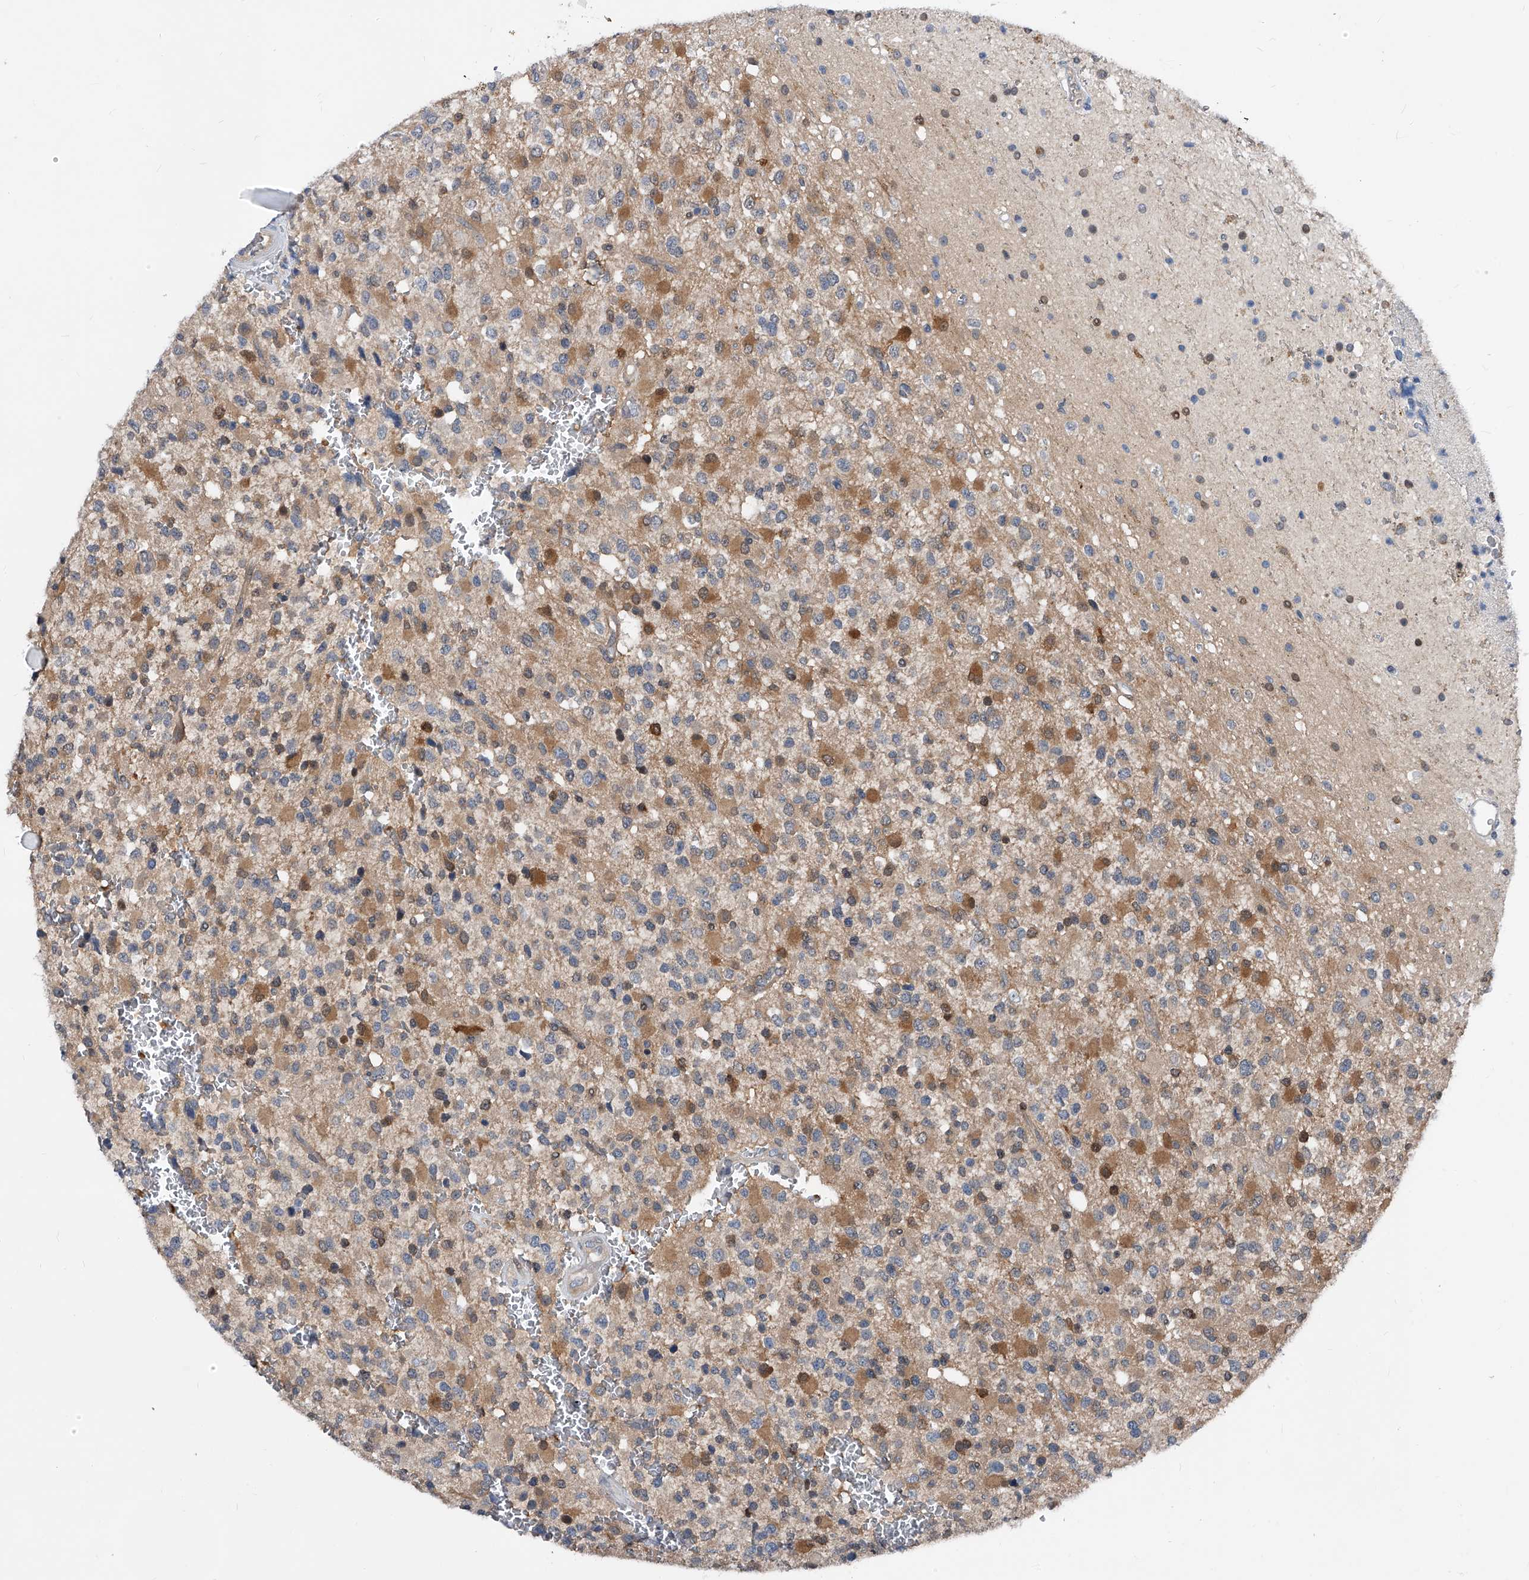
{"staining": {"intensity": "moderate", "quantity": "<25%", "location": "cytoplasmic/membranous"}, "tissue": "glioma", "cell_type": "Tumor cells", "image_type": "cancer", "snomed": [{"axis": "morphology", "description": "Glioma, malignant, High grade"}, {"axis": "topography", "description": "Brain"}], "caption": "High-power microscopy captured an immunohistochemistry (IHC) image of malignant high-grade glioma, revealing moderate cytoplasmic/membranous positivity in approximately <25% of tumor cells.", "gene": "MAP2K6", "patient": {"sex": "male", "age": 34}}